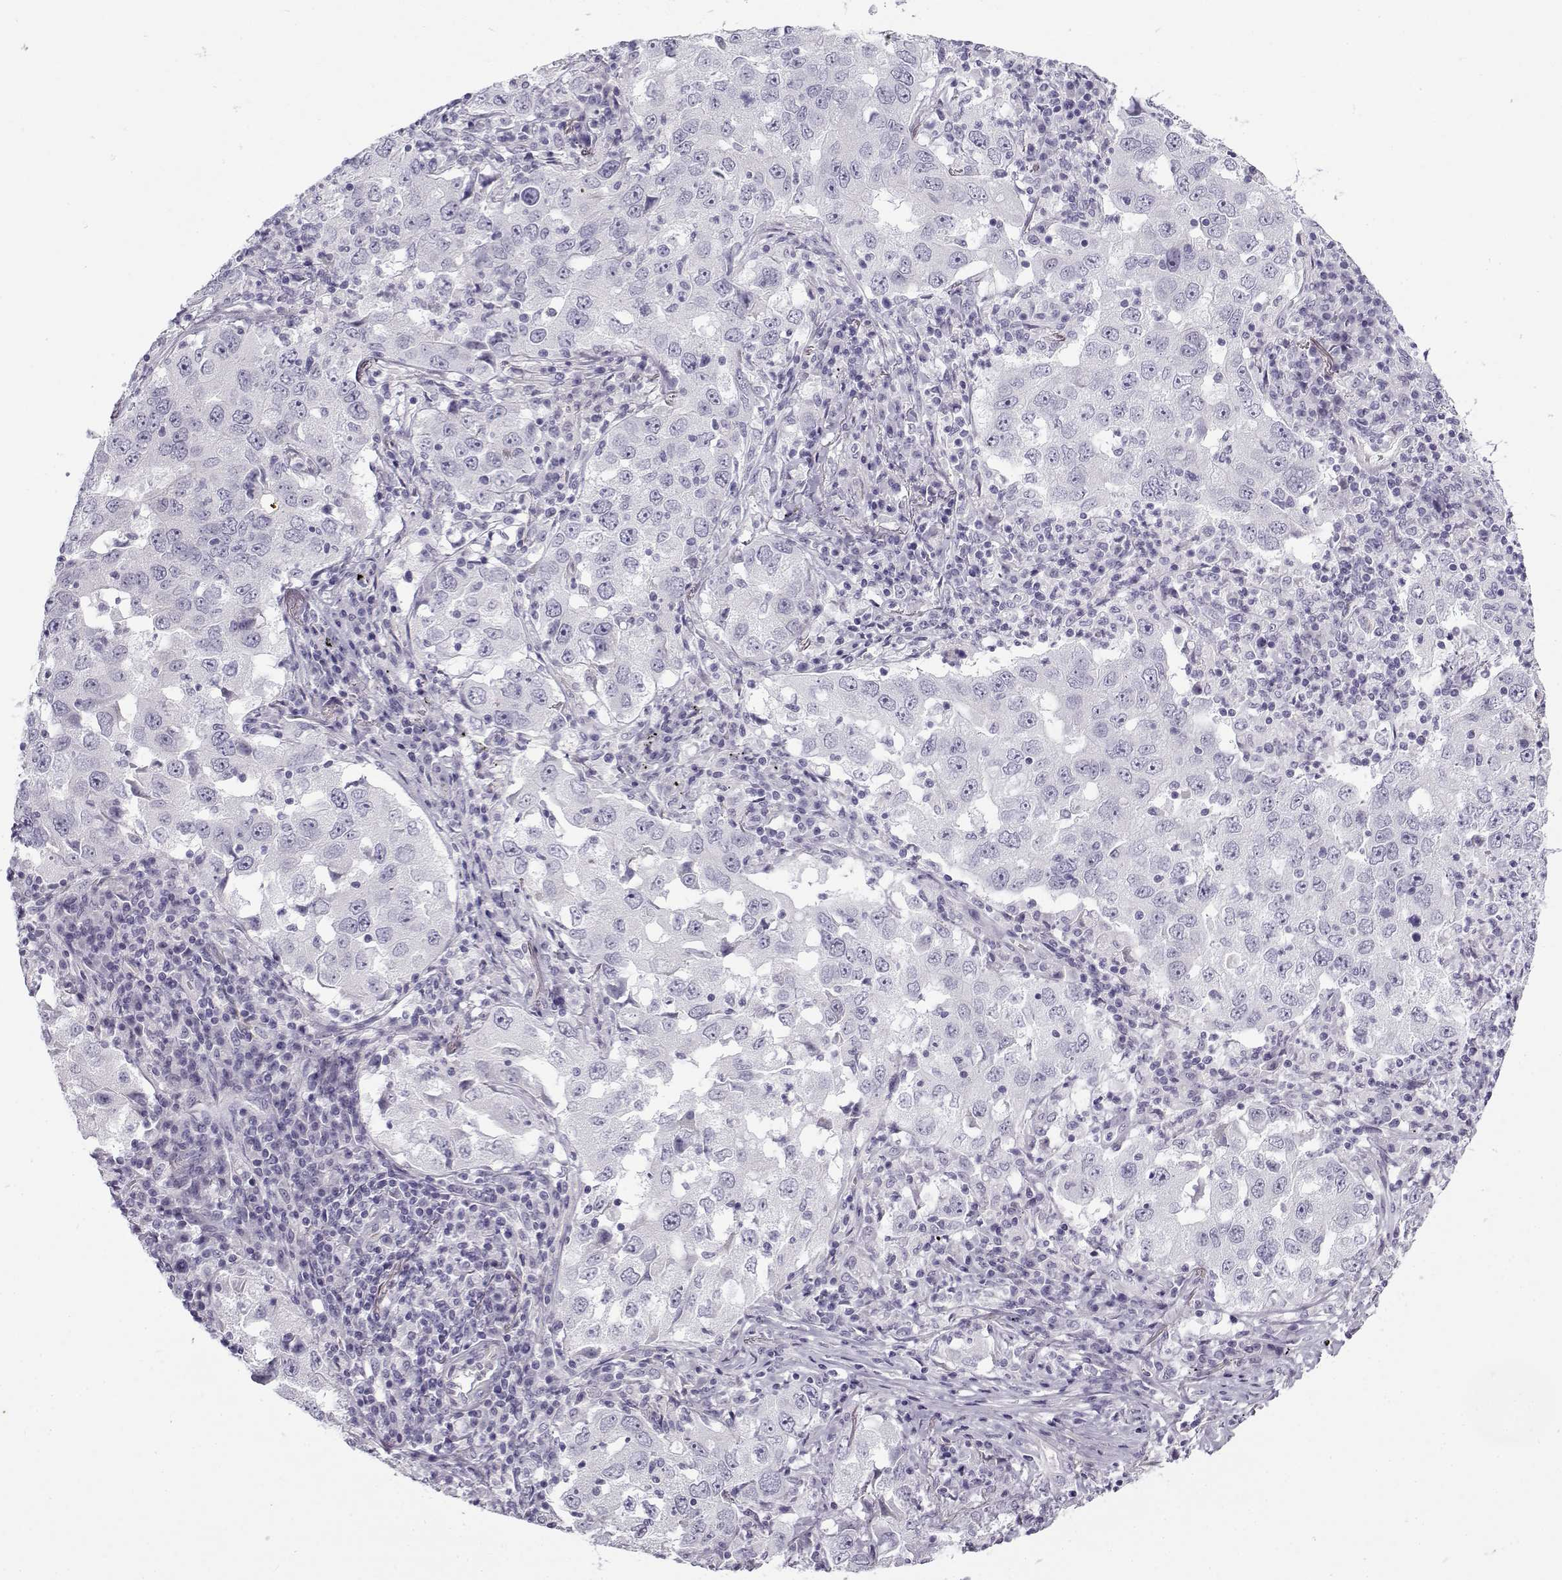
{"staining": {"intensity": "negative", "quantity": "none", "location": "none"}, "tissue": "lung cancer", "cell_type": "Tumor cells", "image_type": "cancer", "snomed": [{"axis": "morphology", "description": "Adenocarcinoma, NOS"}, {"axis": "topography", "description": "Lung"}], "caption": "This is a image of IHC staining of lung adenocarcinoma, which shows no staining in tumor cells.", "gene": "GTSF1L", "patient": {"sex": "male", "age": 73}}